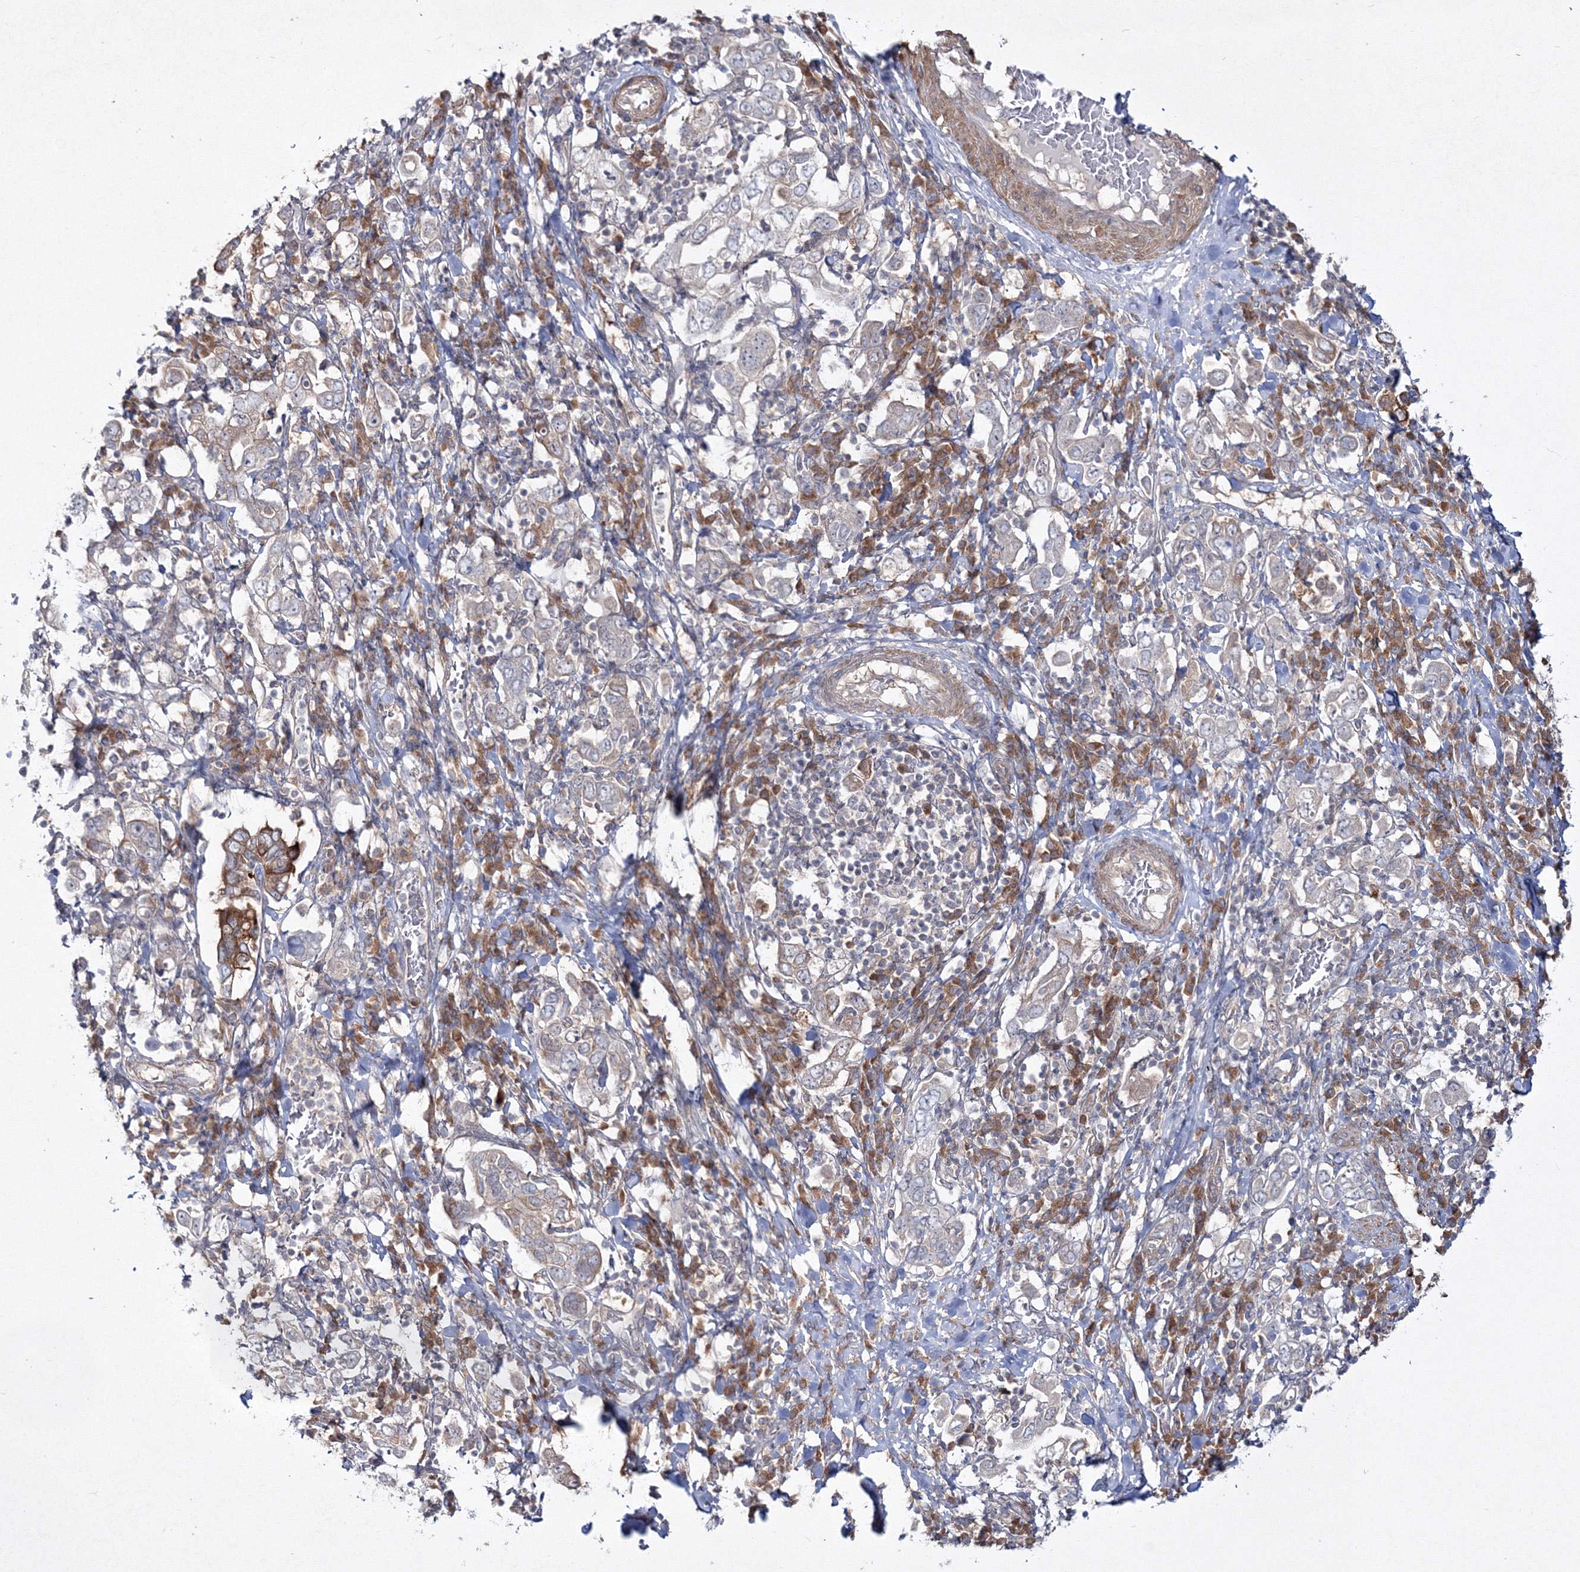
{"staining": {"intensity": "moderate", "quantity": "<25%", "location": "cytoplasmic/membranous"}, "tissue": "stomach cancer", "cell_type": "Tumor cells", "image_type": "cancer", "snomed": [{"axis": "morphology", "description": "Adenocarcinoma, NOS"}, {"axis": "topography", "description": "Stomach, upper"}], "caption": "Moderate cytoplasmic/membranous staining is seen in approximately <25% of tumor cells in stomach adenocarcinoma. The staining was performed using DAB, with brown indicating positive protein expression. Nuclei are stained blue with hematoxylin.", "gene": "IPMK", "patient": {"sex": "male", "age": 62}}